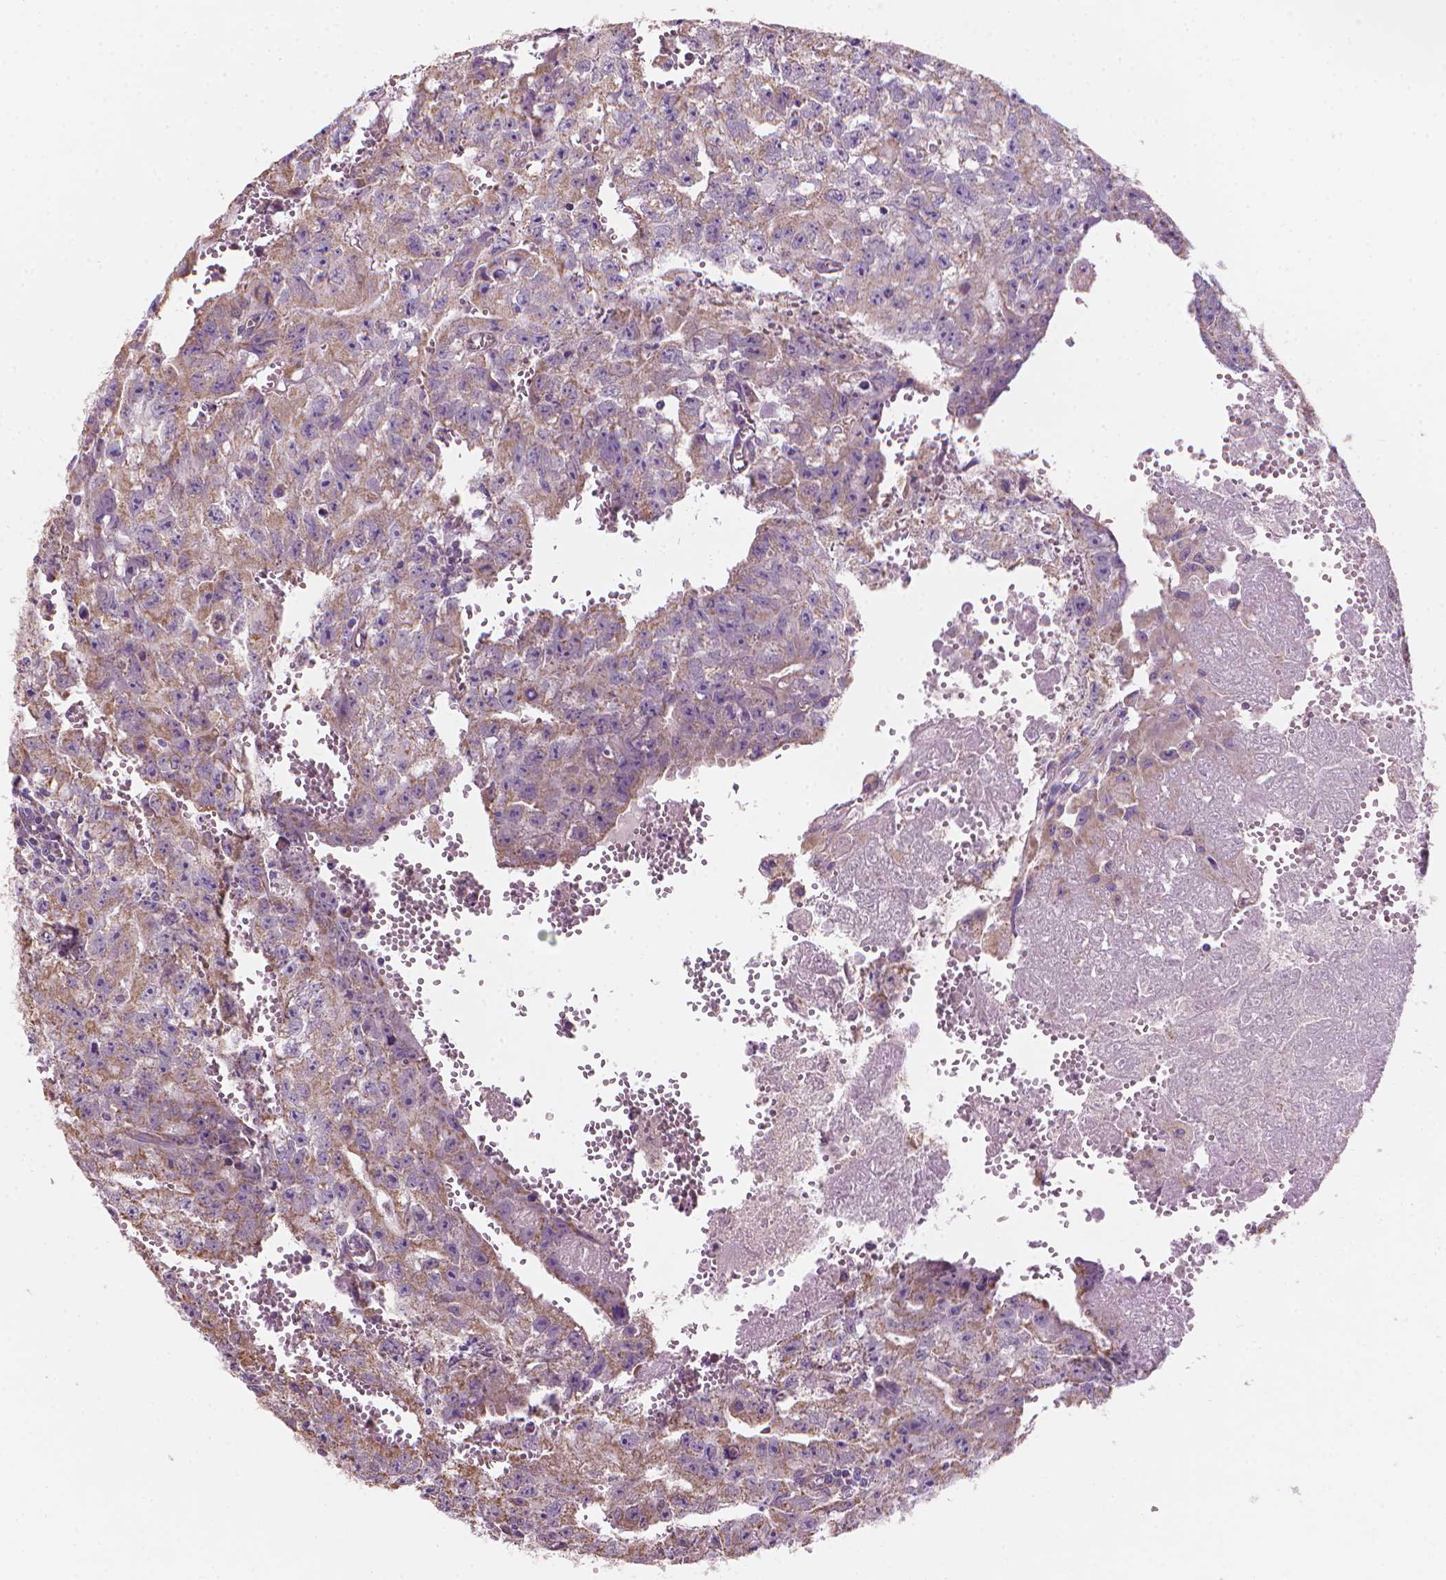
{"staining": {"intensity": "moderate", "quantity": "25%-75%", "location": "cytoplasmic/membranous"}, "tissue": "testis cancer", "cell_type": "Tumor cells", "image_type": "cancer", "snomed": [{"axis": "morphology", "description": "Carcinoma, Embryonal, NOS"}, {"axis": "morphology", "description": "Teratoma, malignant, NOS"}, {"axis": "topography", "description": "Testis"}], "caption": "Tumor cells show medium levels of moderate cytoplasmic/membranous expression in about 25%-75% of cells in testis cancer.", "gene": "TTC29", "patient": {"sex": "male", "age": 24}}